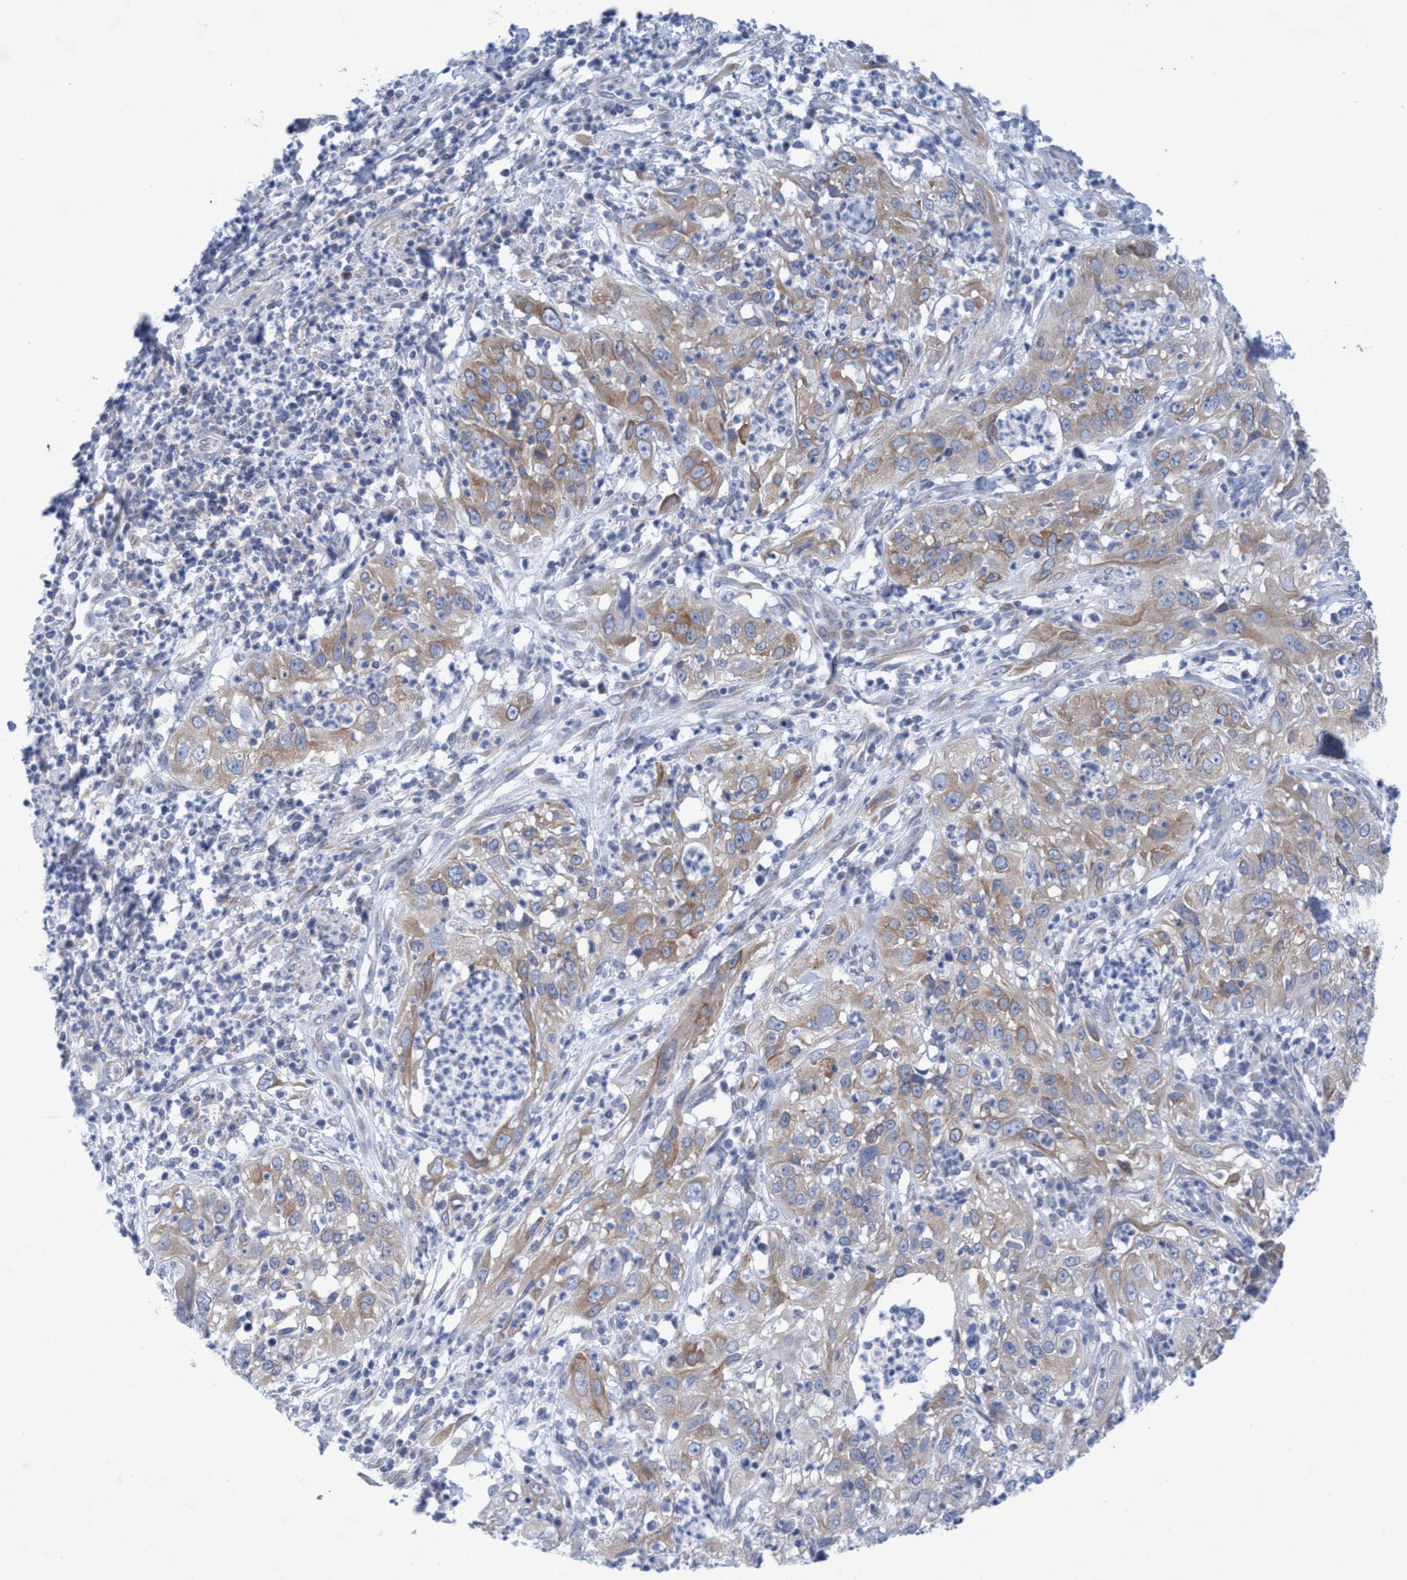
{"staining": {"intensity": "weak", "quantity": "25%-75%", "location": "cytoplasmic/membranous"}, "tissue": "cervical cancer", "cell_type": "Tumor cells", "image_type": "cancer", "snomed": [{"axis": "morphology", "description": "Squamous cell carcinoma, NOS"}, {"axis": "topography", "description": "Cervix"}], "caption": "Protein staining of cervical cancer (squamous cell carcinoma) tissue displays weak cytoplasmic/membranous positivity in approximately 25%-75% of tumor cells.", "gene": "RSAD1", "patient": {"sex": "female", "age": 32}}